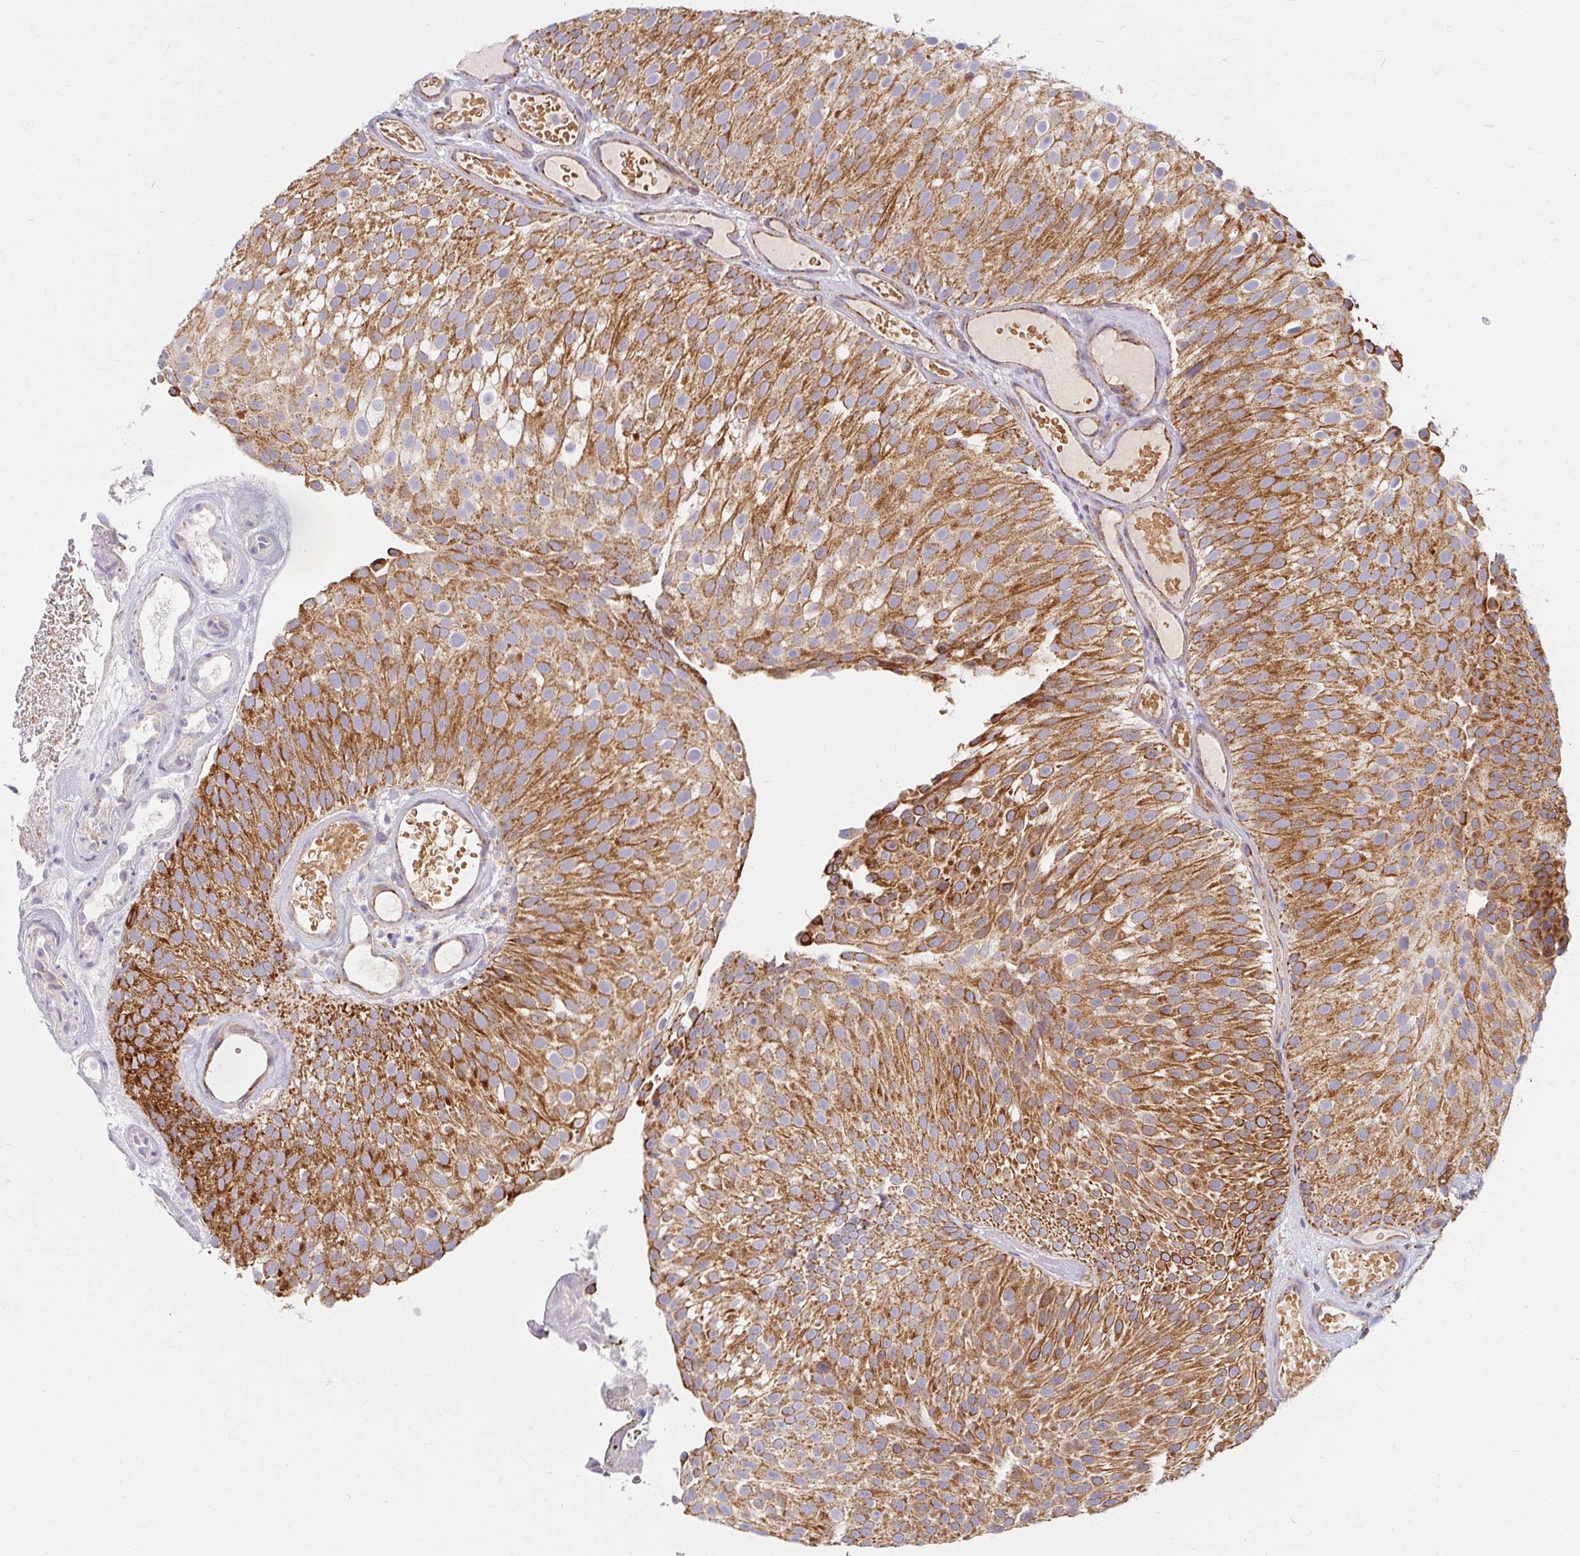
{"staining": {"intensity": "moderate", "quantity": ">75%", "location": "cytoplasmic/membranous"}, "tissue": "urothelial cancer", "cell_type": "Tumor cells", "image_type": "cancer", "snomed": [{"axis": "morphology", "description": "Urothelial carcinoma, Low grade"}, {"axis": "topography", "description": "Urinary bladder"}], "caption": "Tumor cells demonstrate medium levels of moderate cytoplasmic/membranous staining in about >75% of cells in human urothelial carcinoma (low-grade).", "gene": "SKP2", "patient": {"sex": "male", "age": 78}}